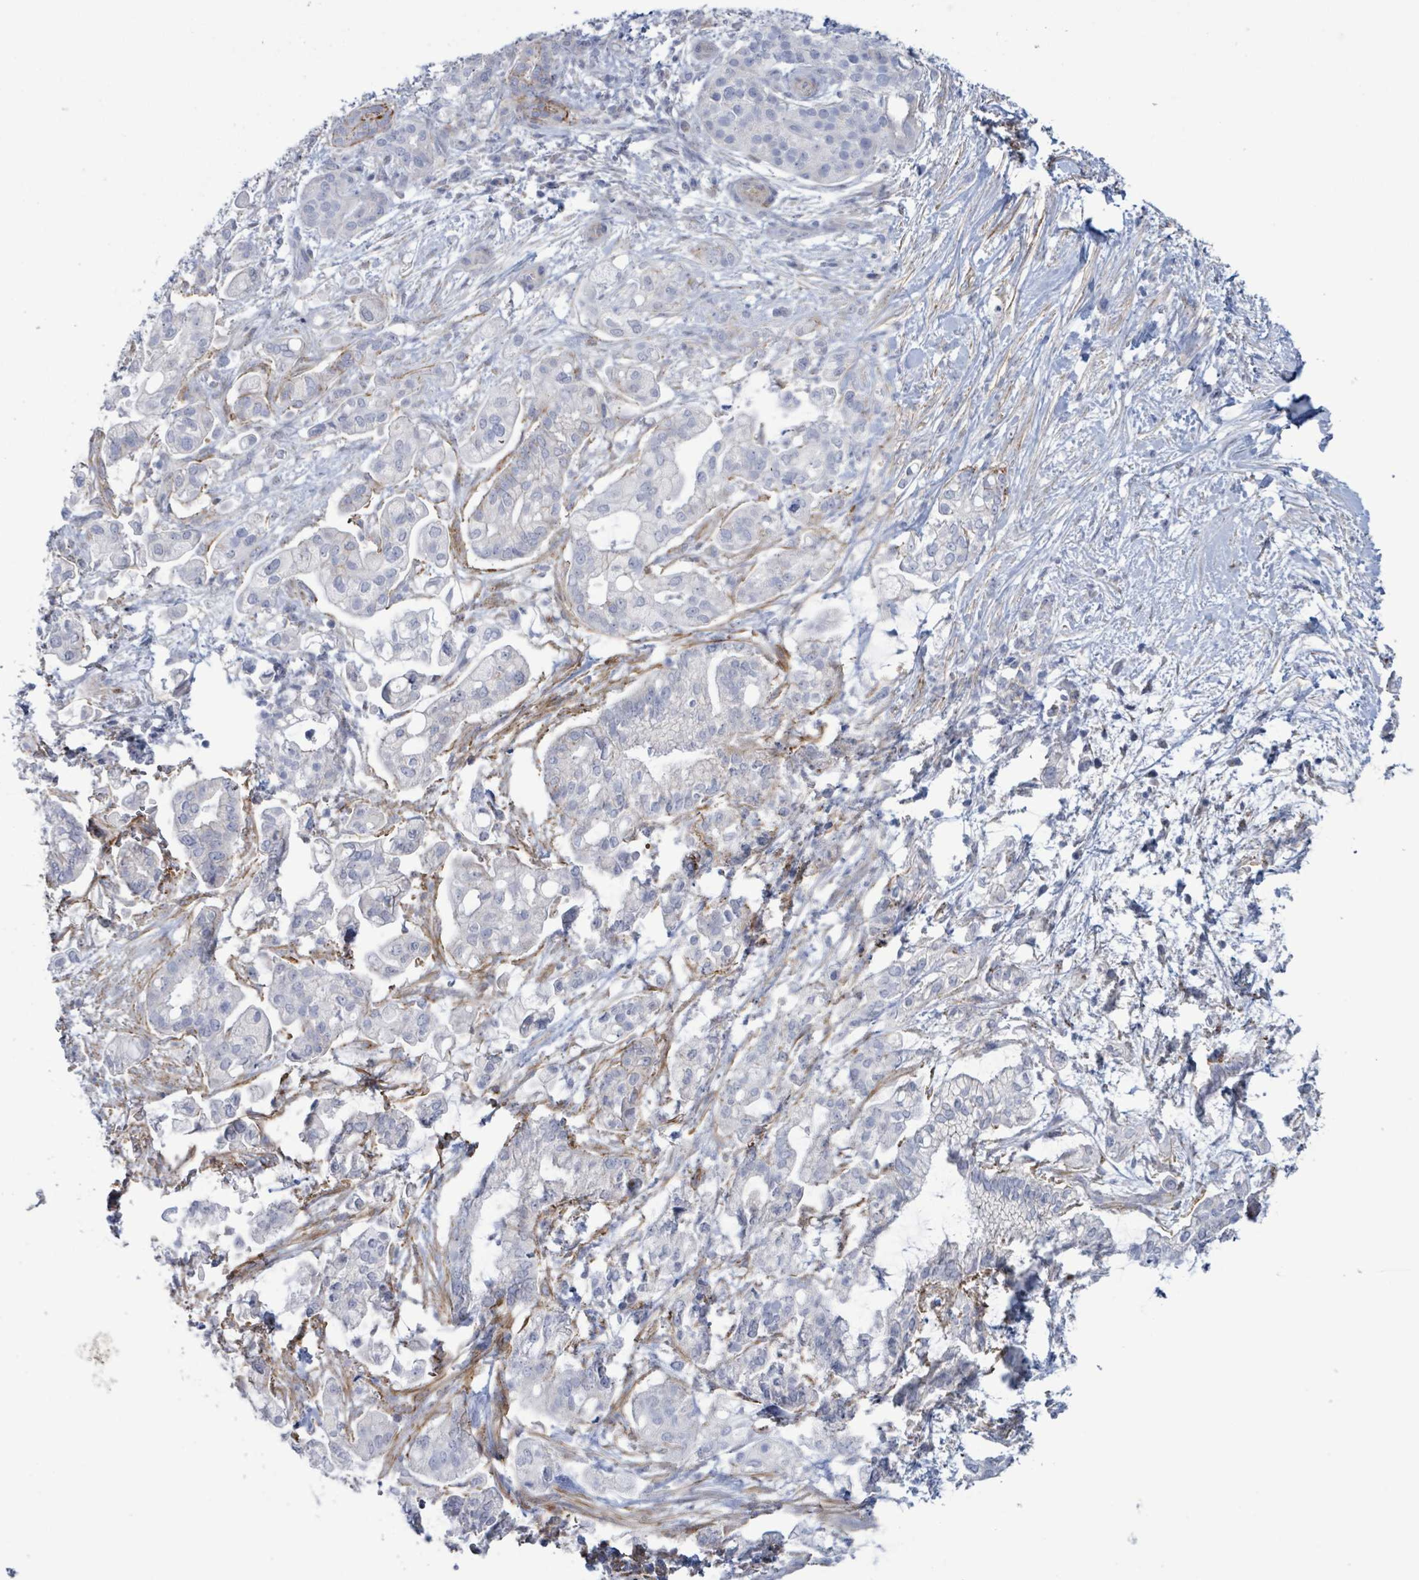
{"staining": {"intensity": "negative", "quantity": "none", "location": "none"}, "tissue": "pancreatic cancer", "cell_type": "Tumor cells", "image_type": "cancer", "snomed": [{"axis": "morphology", "description": "Adenocarcinoma, NOS"}, {"axis": "topography", "description": "Pancreas"}], "caption": "There is no significant staining in tumor cells of pancreatic adenocarcinoma.", "gene": "PKLR", "patient": {"sex": "female", "age": 69}}